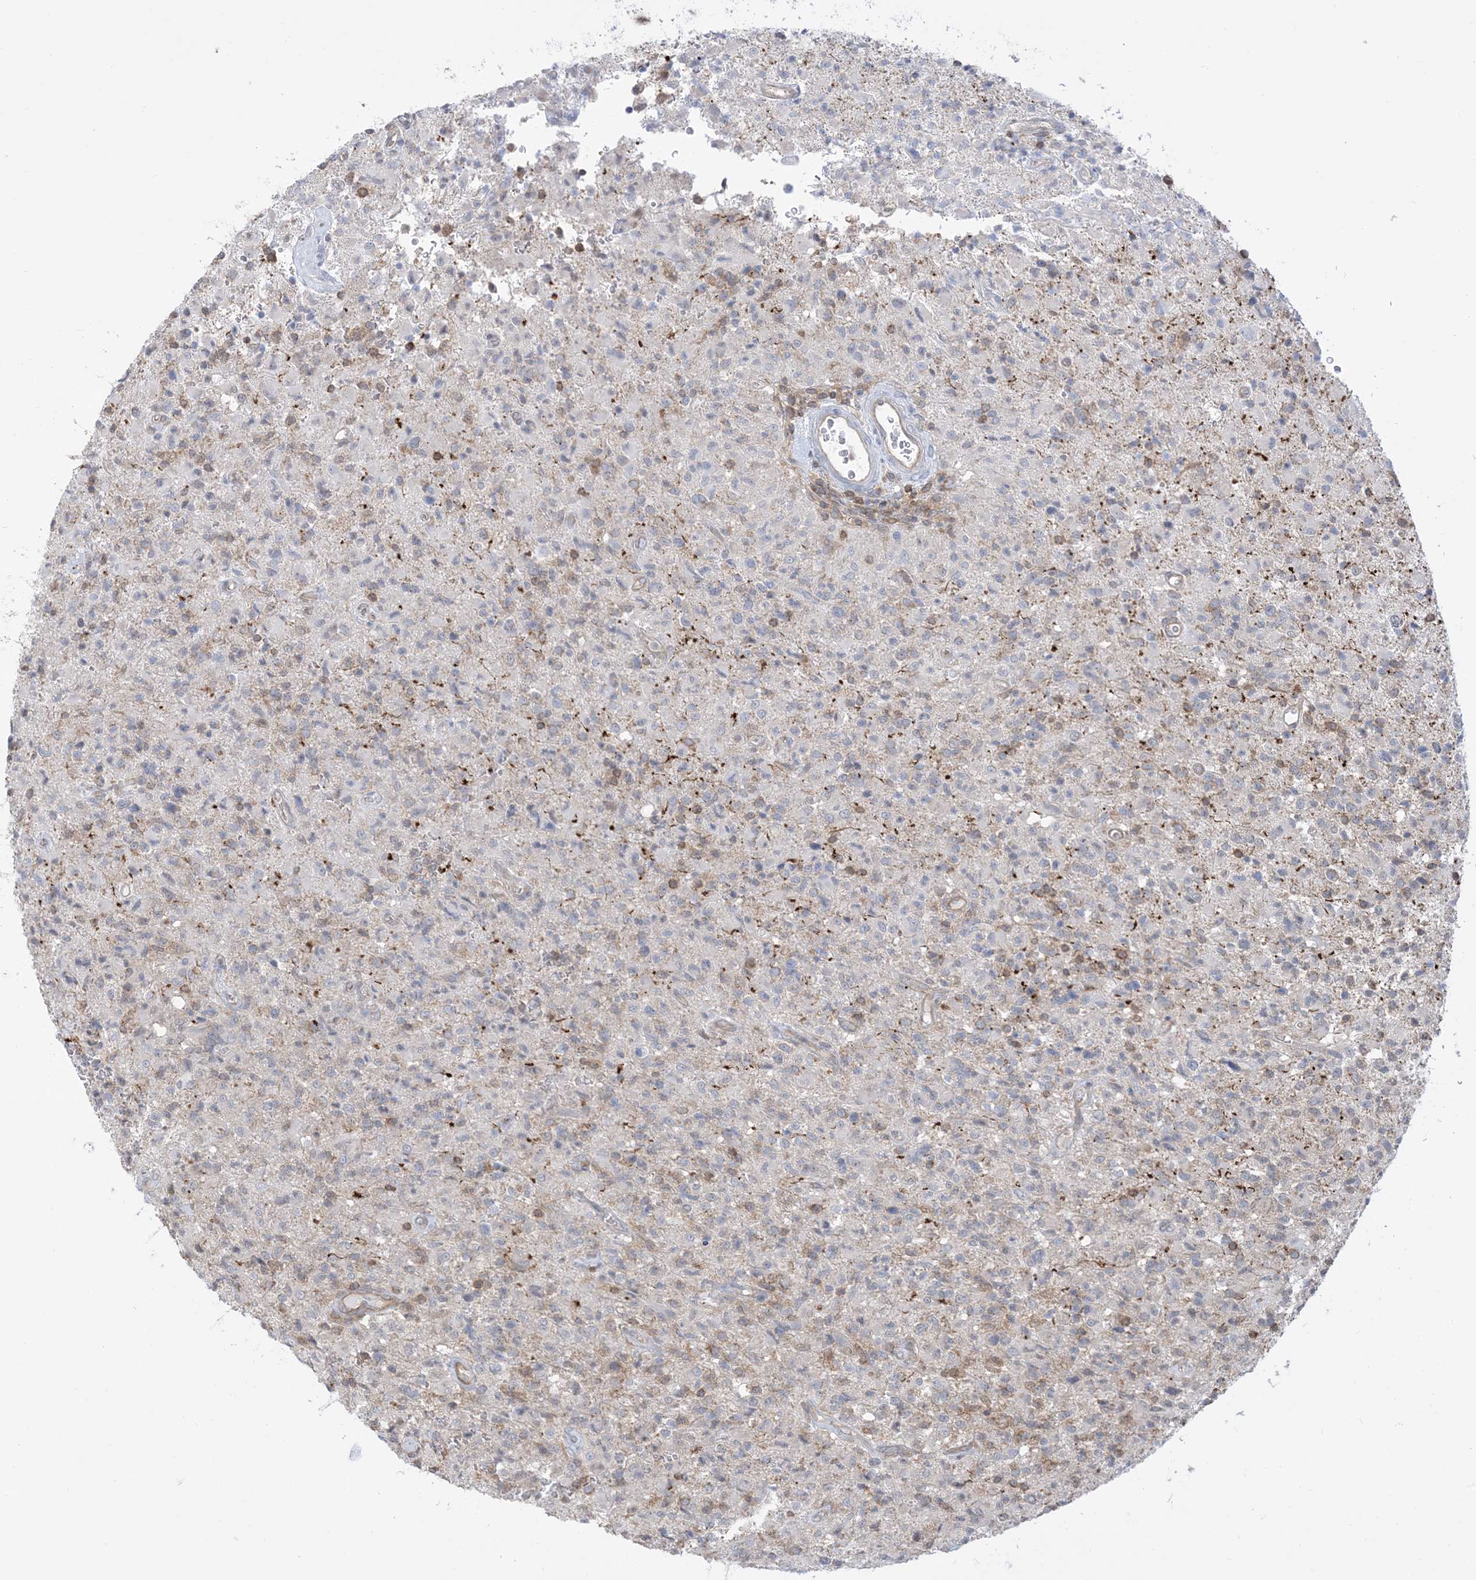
{"staining": {"intensity": "negative", "quantity": "none", "location": "none"}, "tissue": "glioma", "cell_type": "Tumor cells", "image_type": "cancer", "snomed": [{"axis": "morphology", "description": "Glioma, malignant, High grade"}, {"axis": "topography", "description": "Brain"}], "caption": "The photomicrograph shows no significant staining in tumor cells of malignant glioma (high-grade).", "gene": "CASP4", "patient": {"sex": "female", "age": 57}}